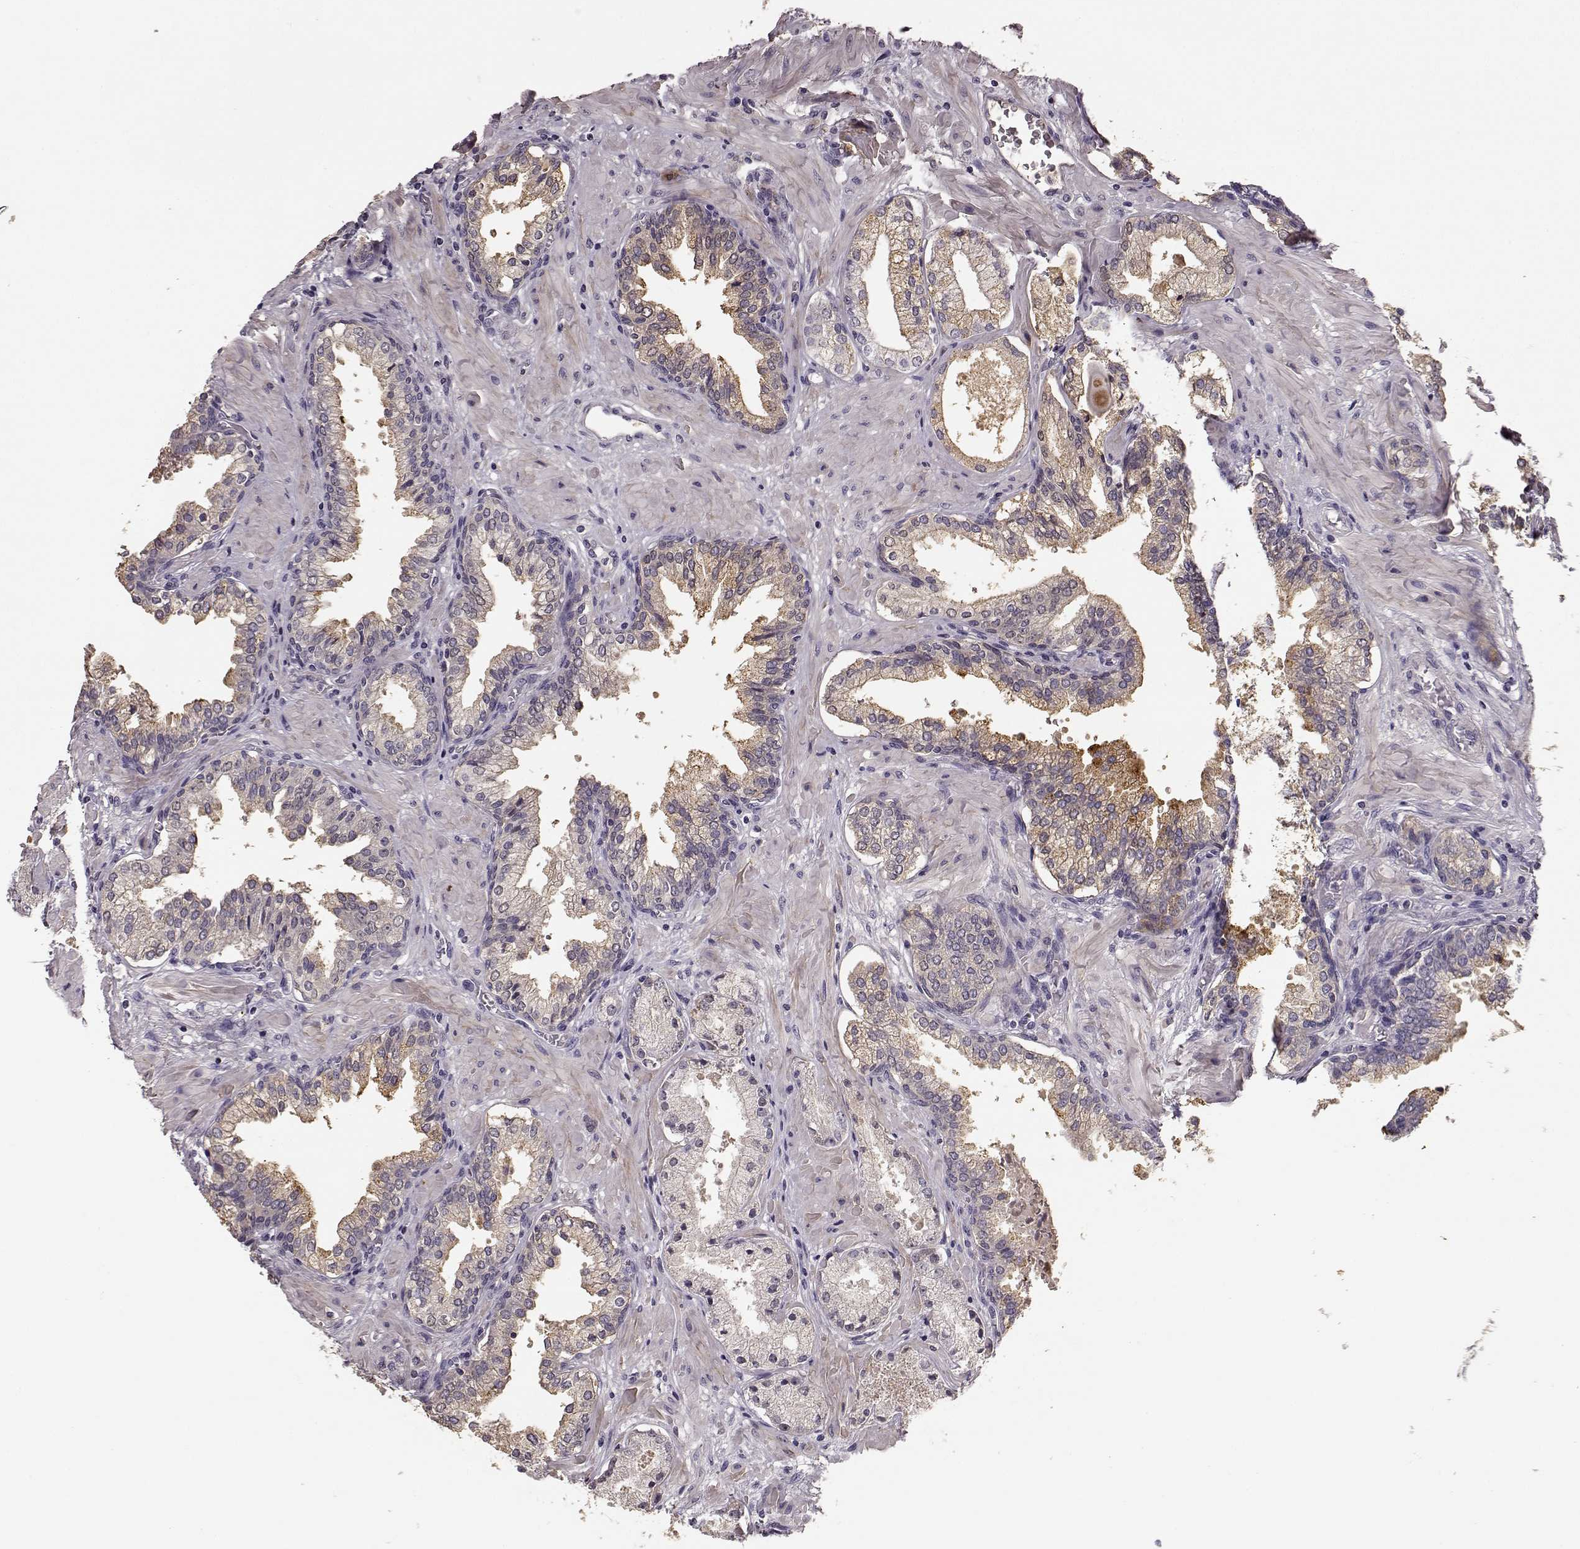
{"staining": {"intensity": "weak", "quantity": "<25%", "location": "cytoplasmic/membranous"}, "tissue": "prostate cancer", "cell_type": "Tumor cells", "image_type": "cancer", "snomed": [{"axis": "morphology", "description": "Adenocarcinoma, NOS"}, {"axis": "topography", "description": "Prostate and seminal vesicle, NOS"}, {"axis": "topography", "description": "Prostate"}], "caption": "A micrograph of human adenocarcinoma (prostate) is negative for staining in tumor cells.", "gene": "YJEFN3", "patient": {"sex": "male", "age": 44}}